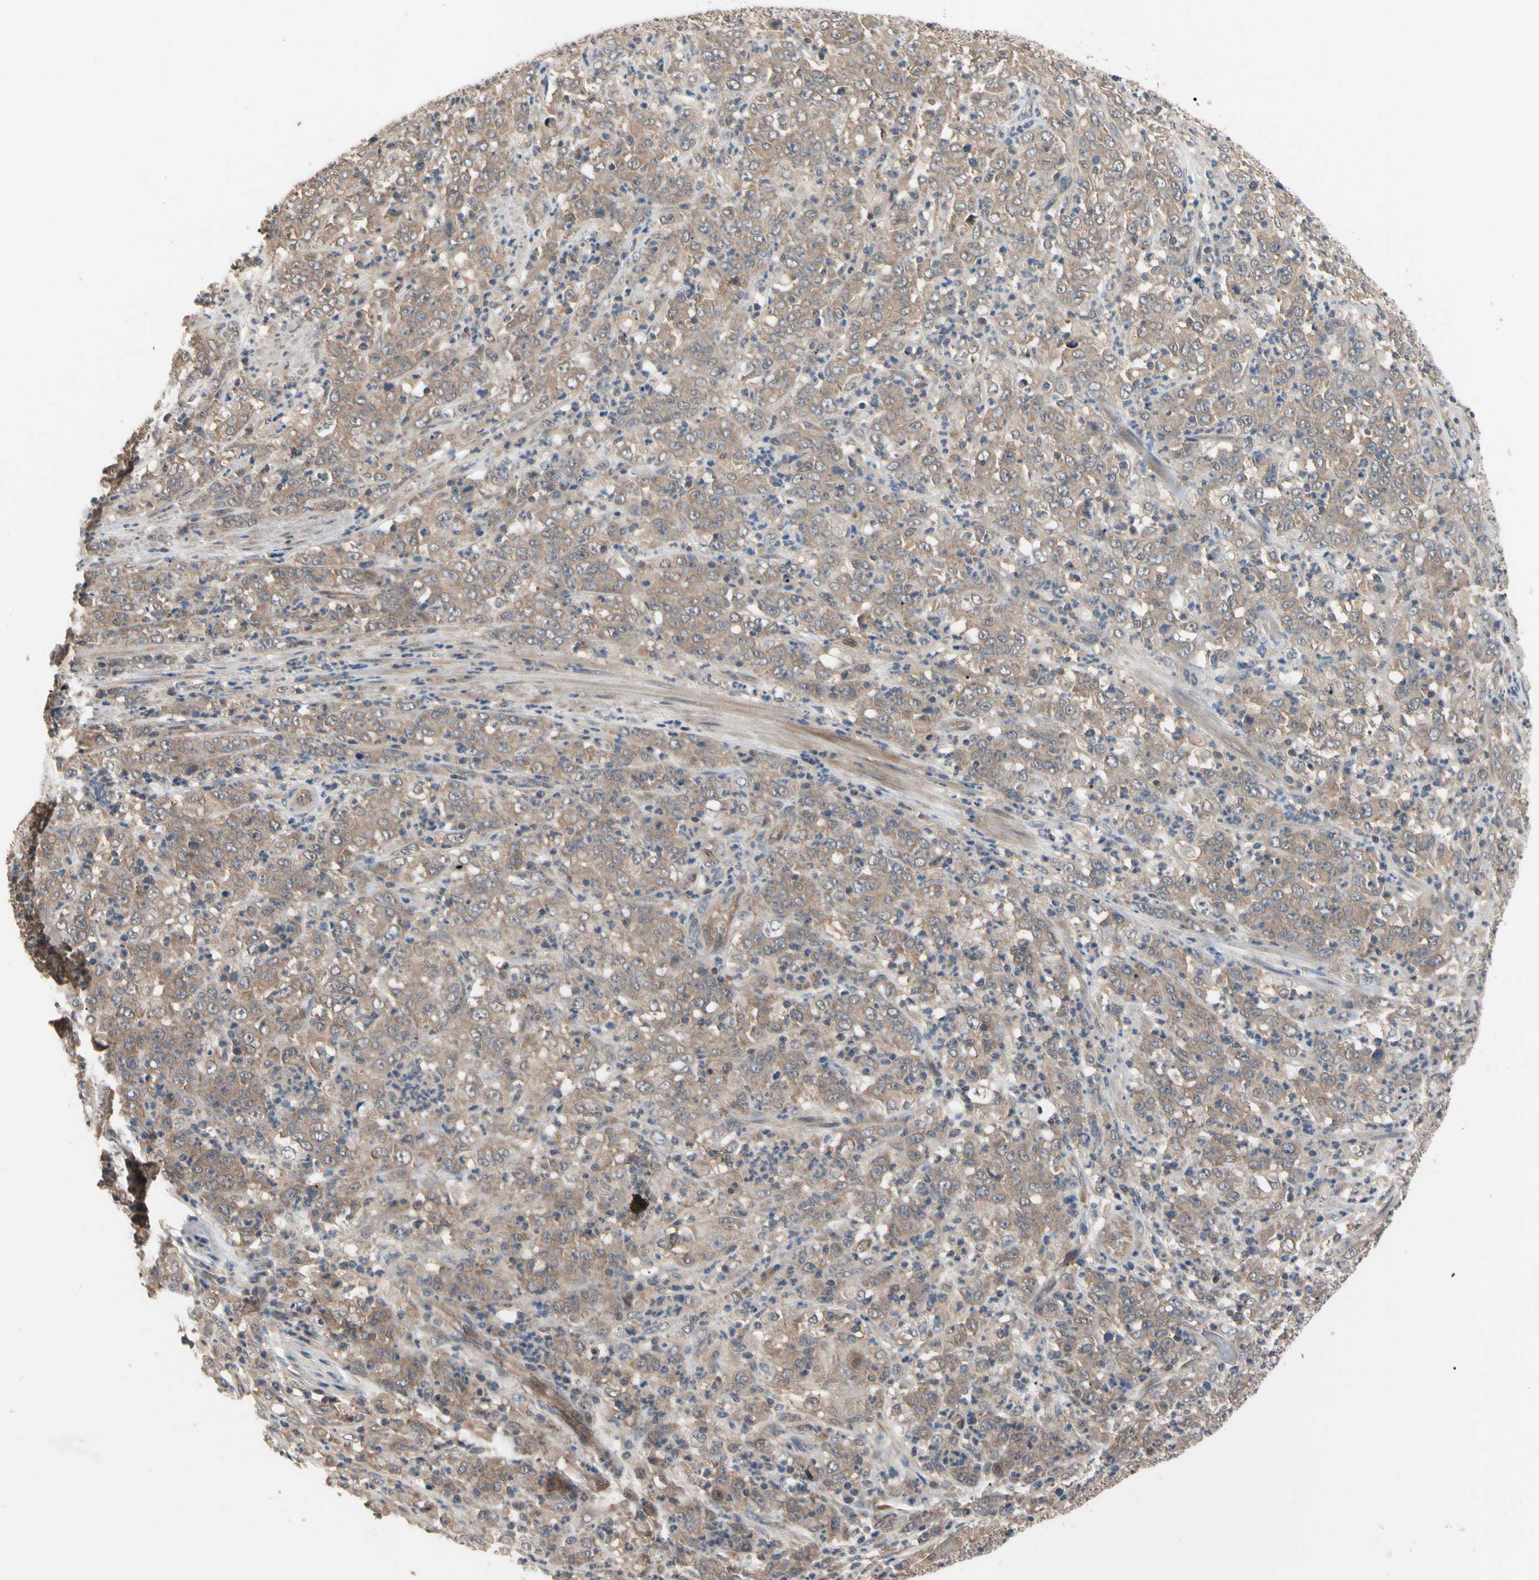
{"staining": {"intensity": "moderate", "quantity": ">75%", "location": "cytoplasmic/membranous"}, "tissue": "stomach cancer", "cell_type": "Tumor cells", "image_type": "cancer", "snomed": [{"axis": "morphology", "description": "Adenocarcinoma, NOS"}, {"axis": "topography", "description": "Stomach, lower"}], "caption": "A brown stain labels moderate cytoplasmic/membranous expression of a protein in stomach cancer tumor cells.", "gene": "DPP8", "patient": {"sex": "female", "age": 71}}